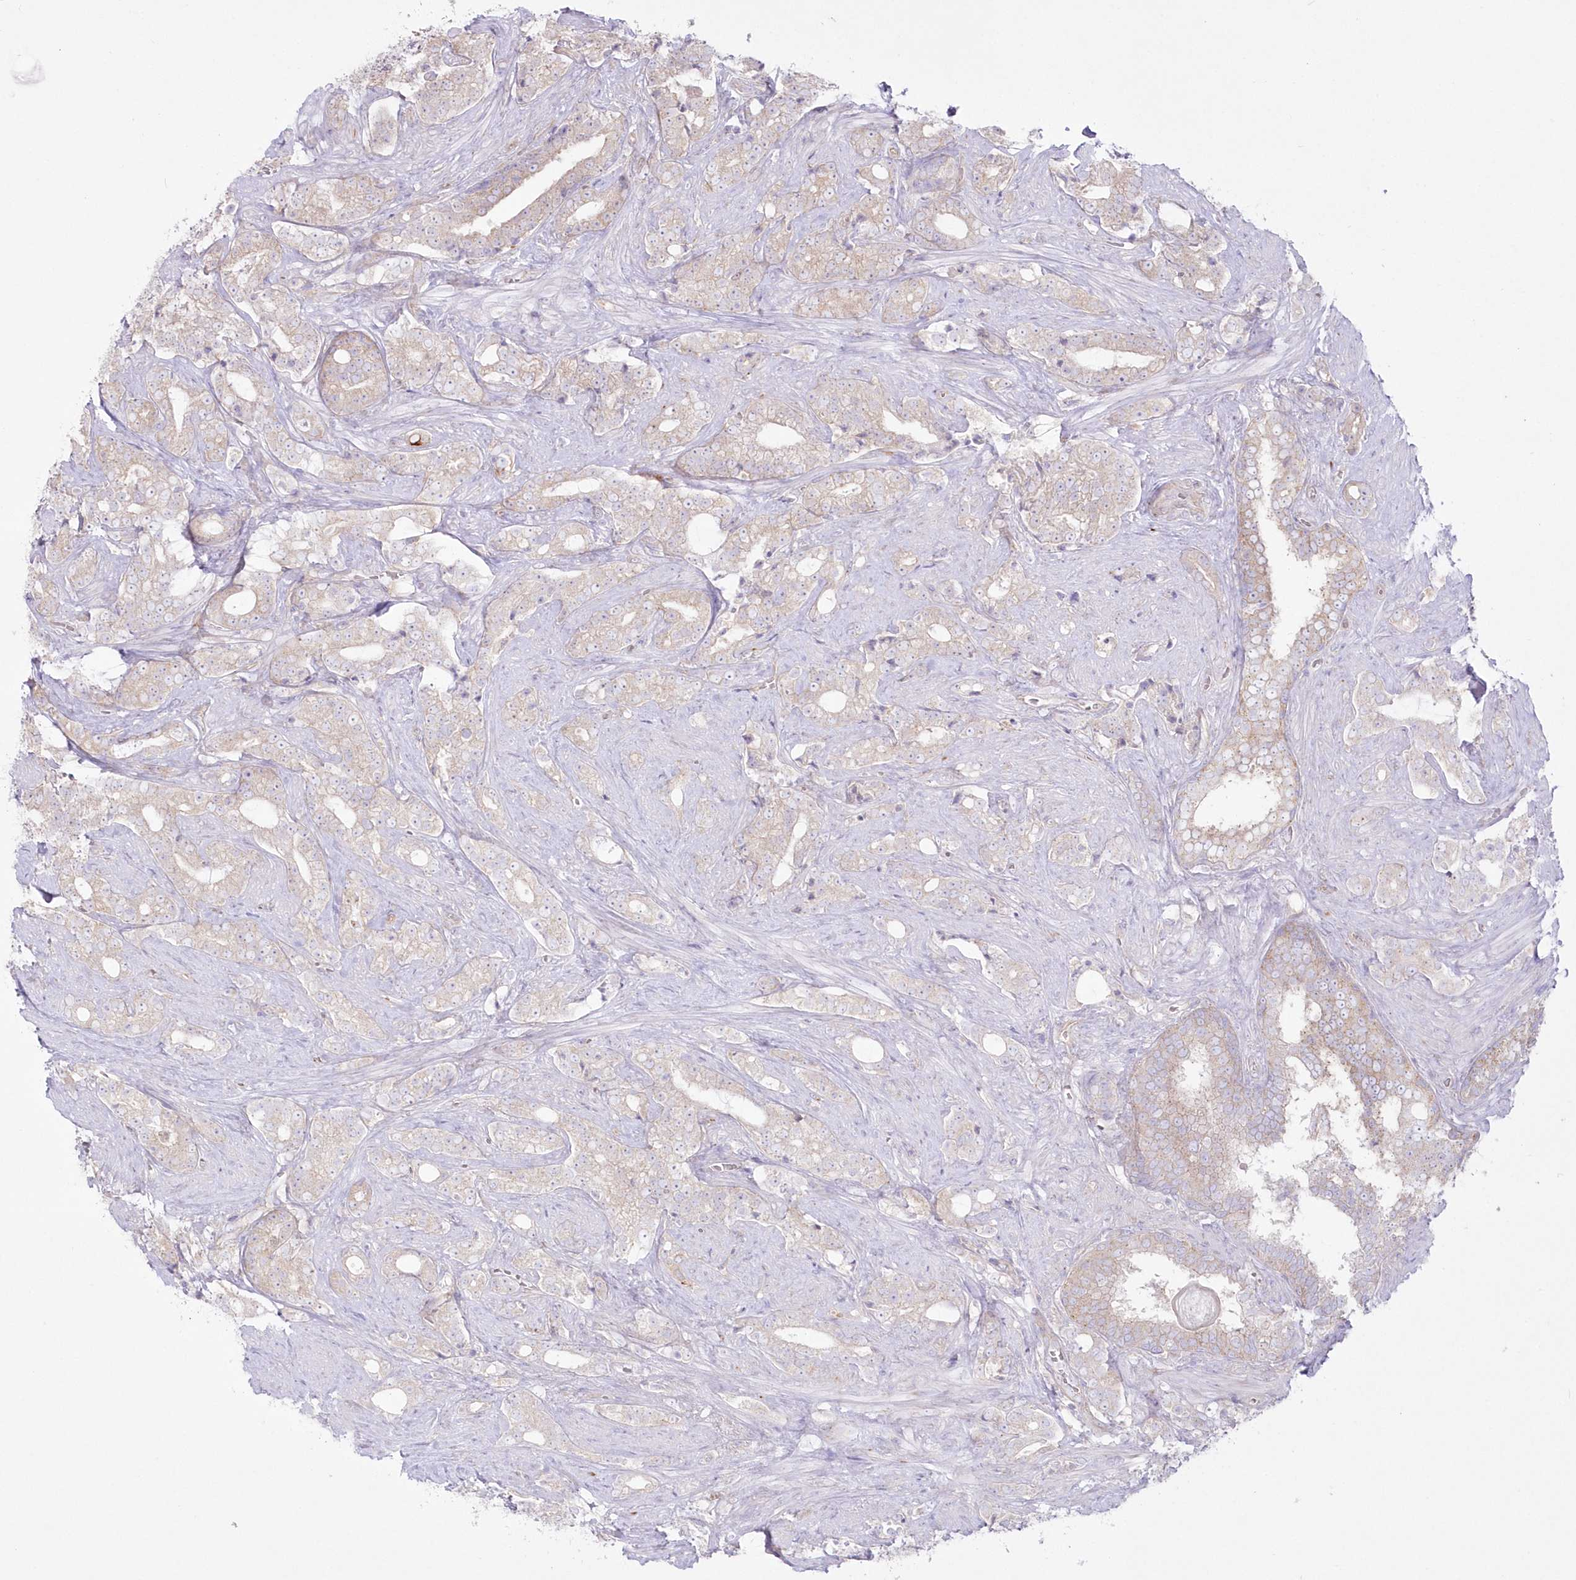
{"staining": {"intensity": "weak", "quantity": ">75%", "location": "cytoplasmic/membranous"}, "tissue": "prostate cancer", "cell_type": "Tumor cells", "image_type": "cancer", "snomed": [{"axis": "morphology", "description": "Adenocarcinoma, High grade"}, {"axis": "topography", "description": "Prostate and seminal vesicle, NOS"}], "caption": "Immunohistochemistry micrograph of prostate cancer (adenocarcinoma (high-grade)) stained for a protein (brown), which shows low levels of weak cytoplasmic/membranous staining in approximately >75% of tumor cells.", "gene": "ZNF843", "patient": {"sex": "male", "age": 67}}